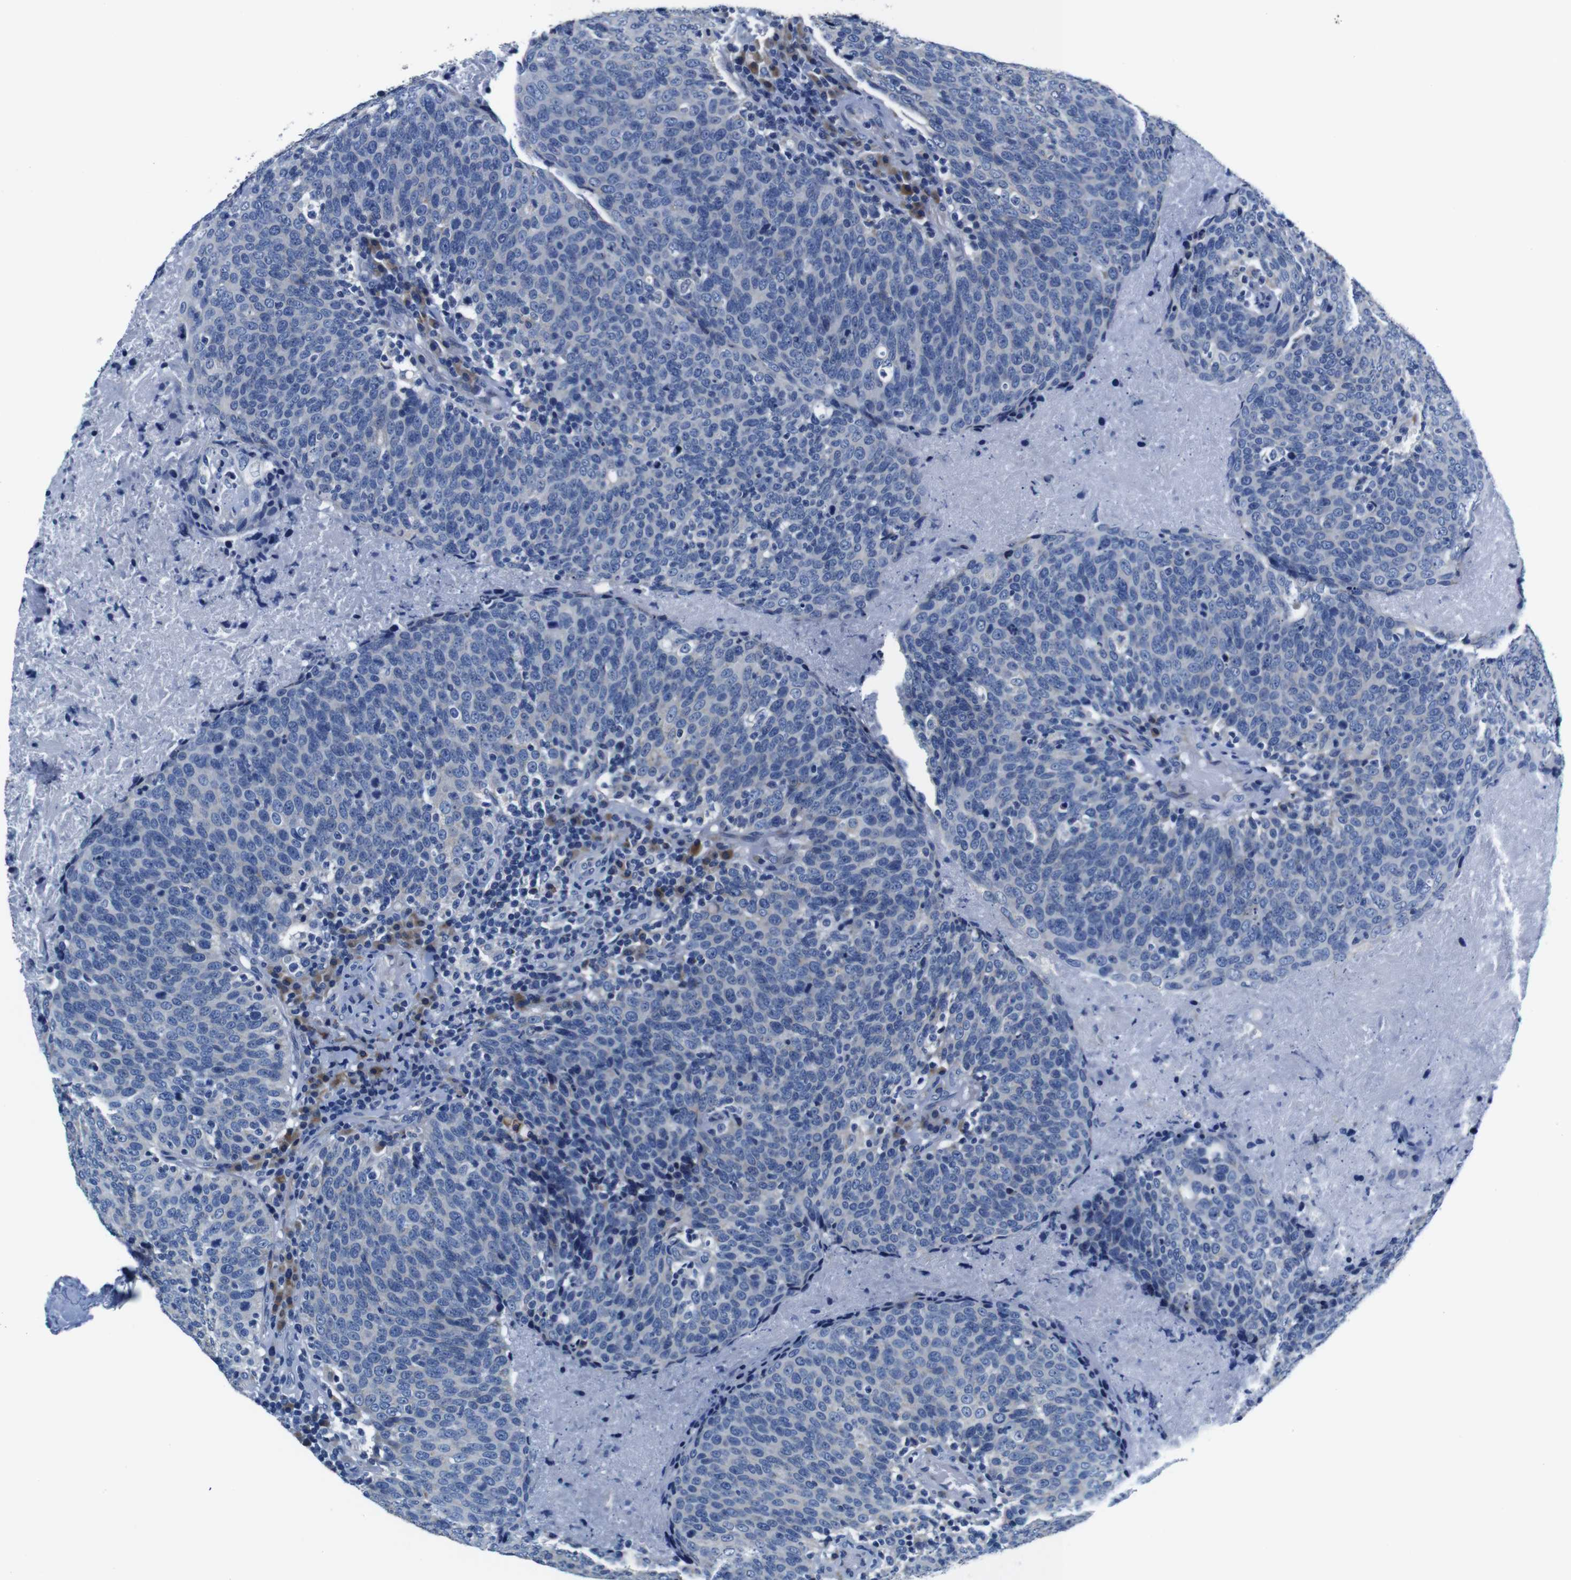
{"staining": {"intensity": "negative", "quantity": "none", "location": "none"}, "tissue": "head and neck cancer", "cell_type": "Tumor cells", "image_type": "cancer", "snomed": [{"axis": "morphology", "description": "Squamous cell carcinoma, NOS"}, {"axis": "morphology", "description": "Squamous cell carcinoma, metastatic, NOS"}, {"axis": "topography", "description": "Lymph node"}, {"axis": "topography", "description": "Head-Neck"}], "caption": "Human squamous cell carcinoma (head and neck) stained for a protein using immunohistochemistry (IHC) reveals no expression in tumor cells.", "gene": "SNX19", "patient": {"sex": "male", "age": 62}}